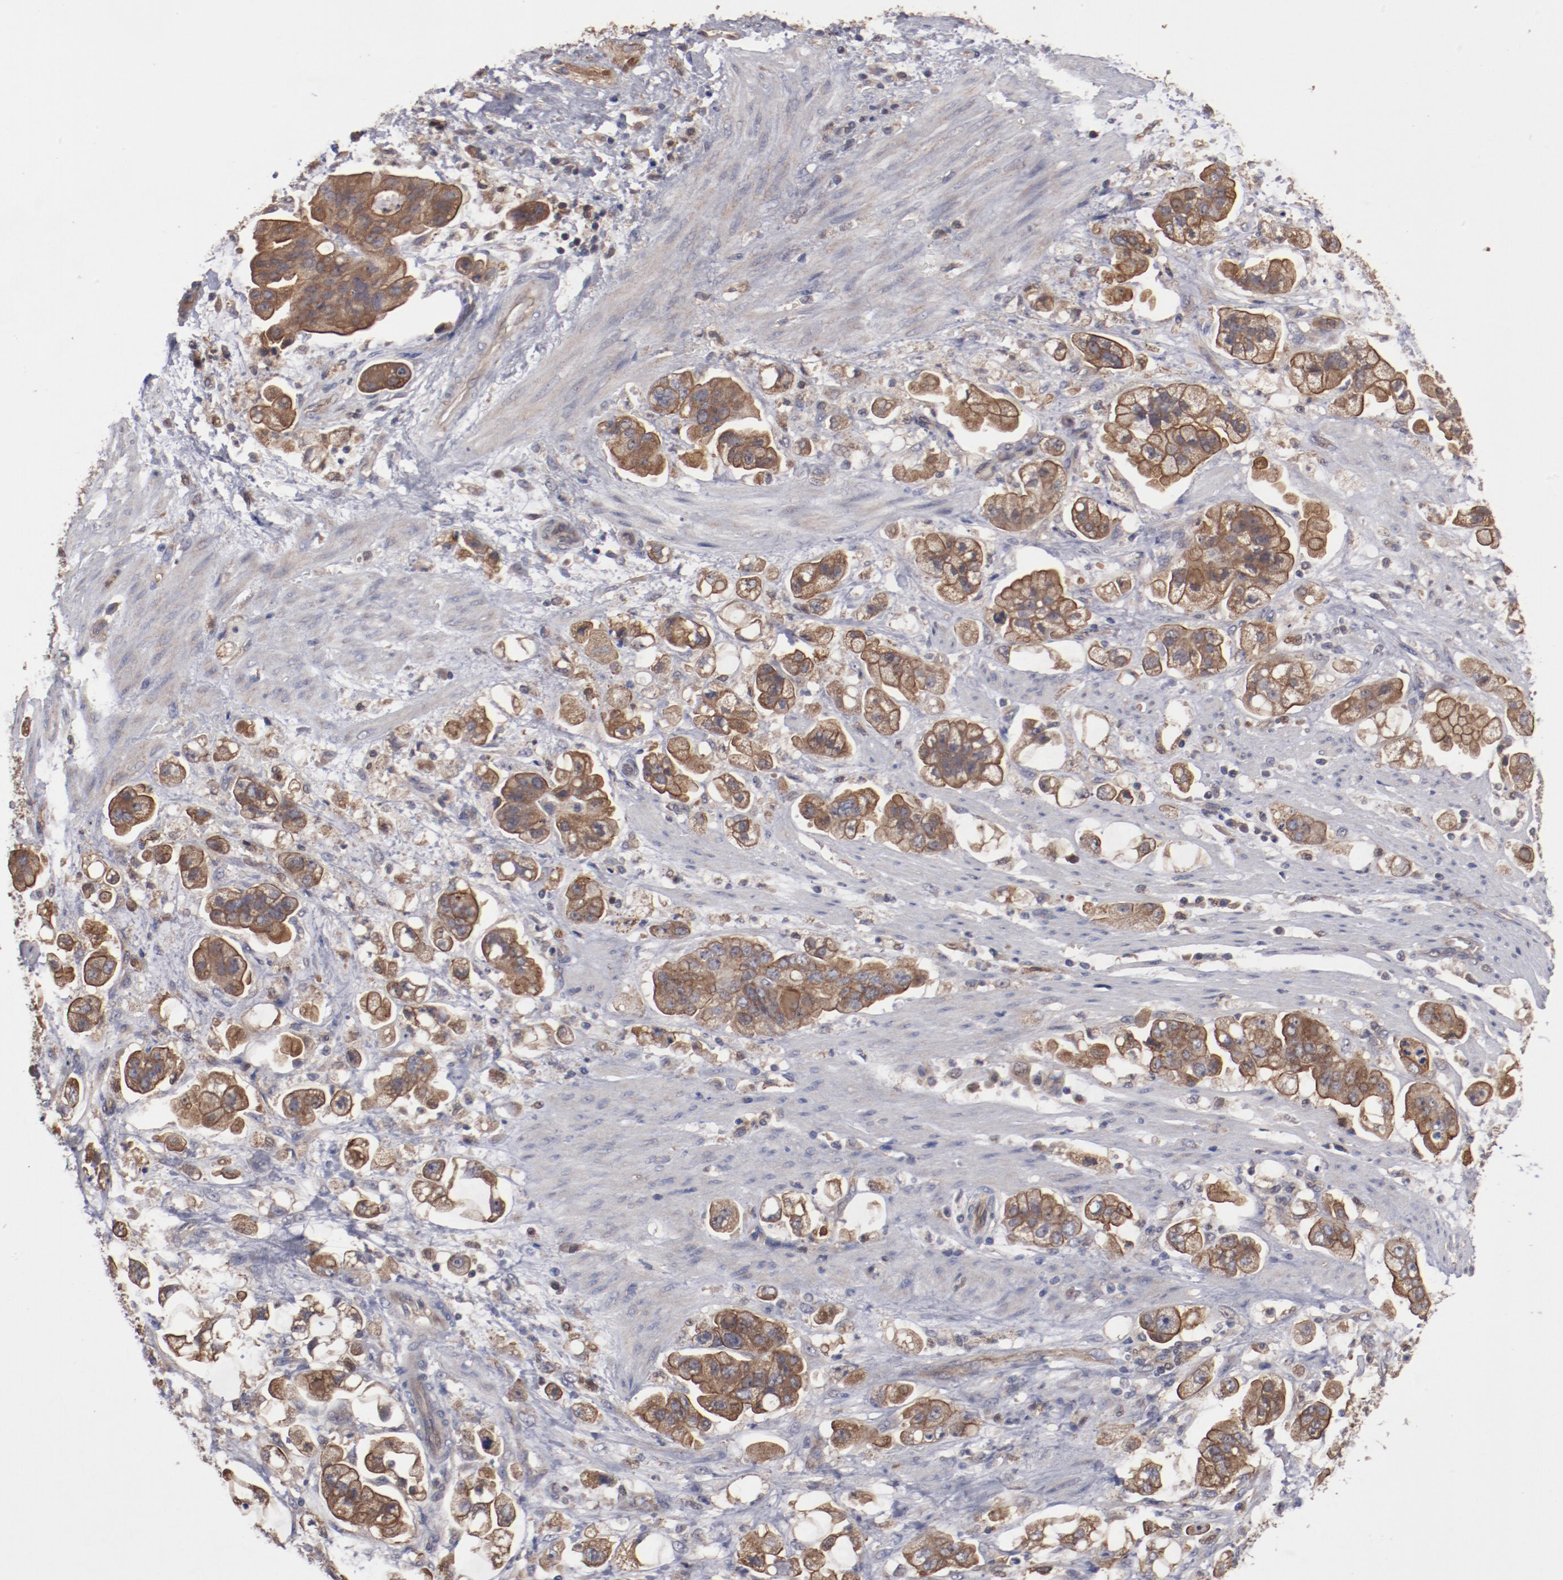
{"staining": {"intensity": "moderate", "quantity": ">75%", "location": "cytoplasmic/membranous"}, "tissue": "stomach cancer", "cell_type": "Tumor cells", "image_type": "cancer", "snomed": [{"axis": "morphology", "description": "Adenocarcinoma, NOS"}, {"axis": "topography", "description": "Stomach"}], "caption": "Stomach adenocarcinoma was stained to show a protein in brown. There is medium levels of moderate cytoplasmic/membranous positivity in about >75% of tumor cells. (brown staining indicates protein expression, while blue staining denotes nuclei).", "gene": "DNAAF2", "patient": {"sex": "male", "age": 62}}